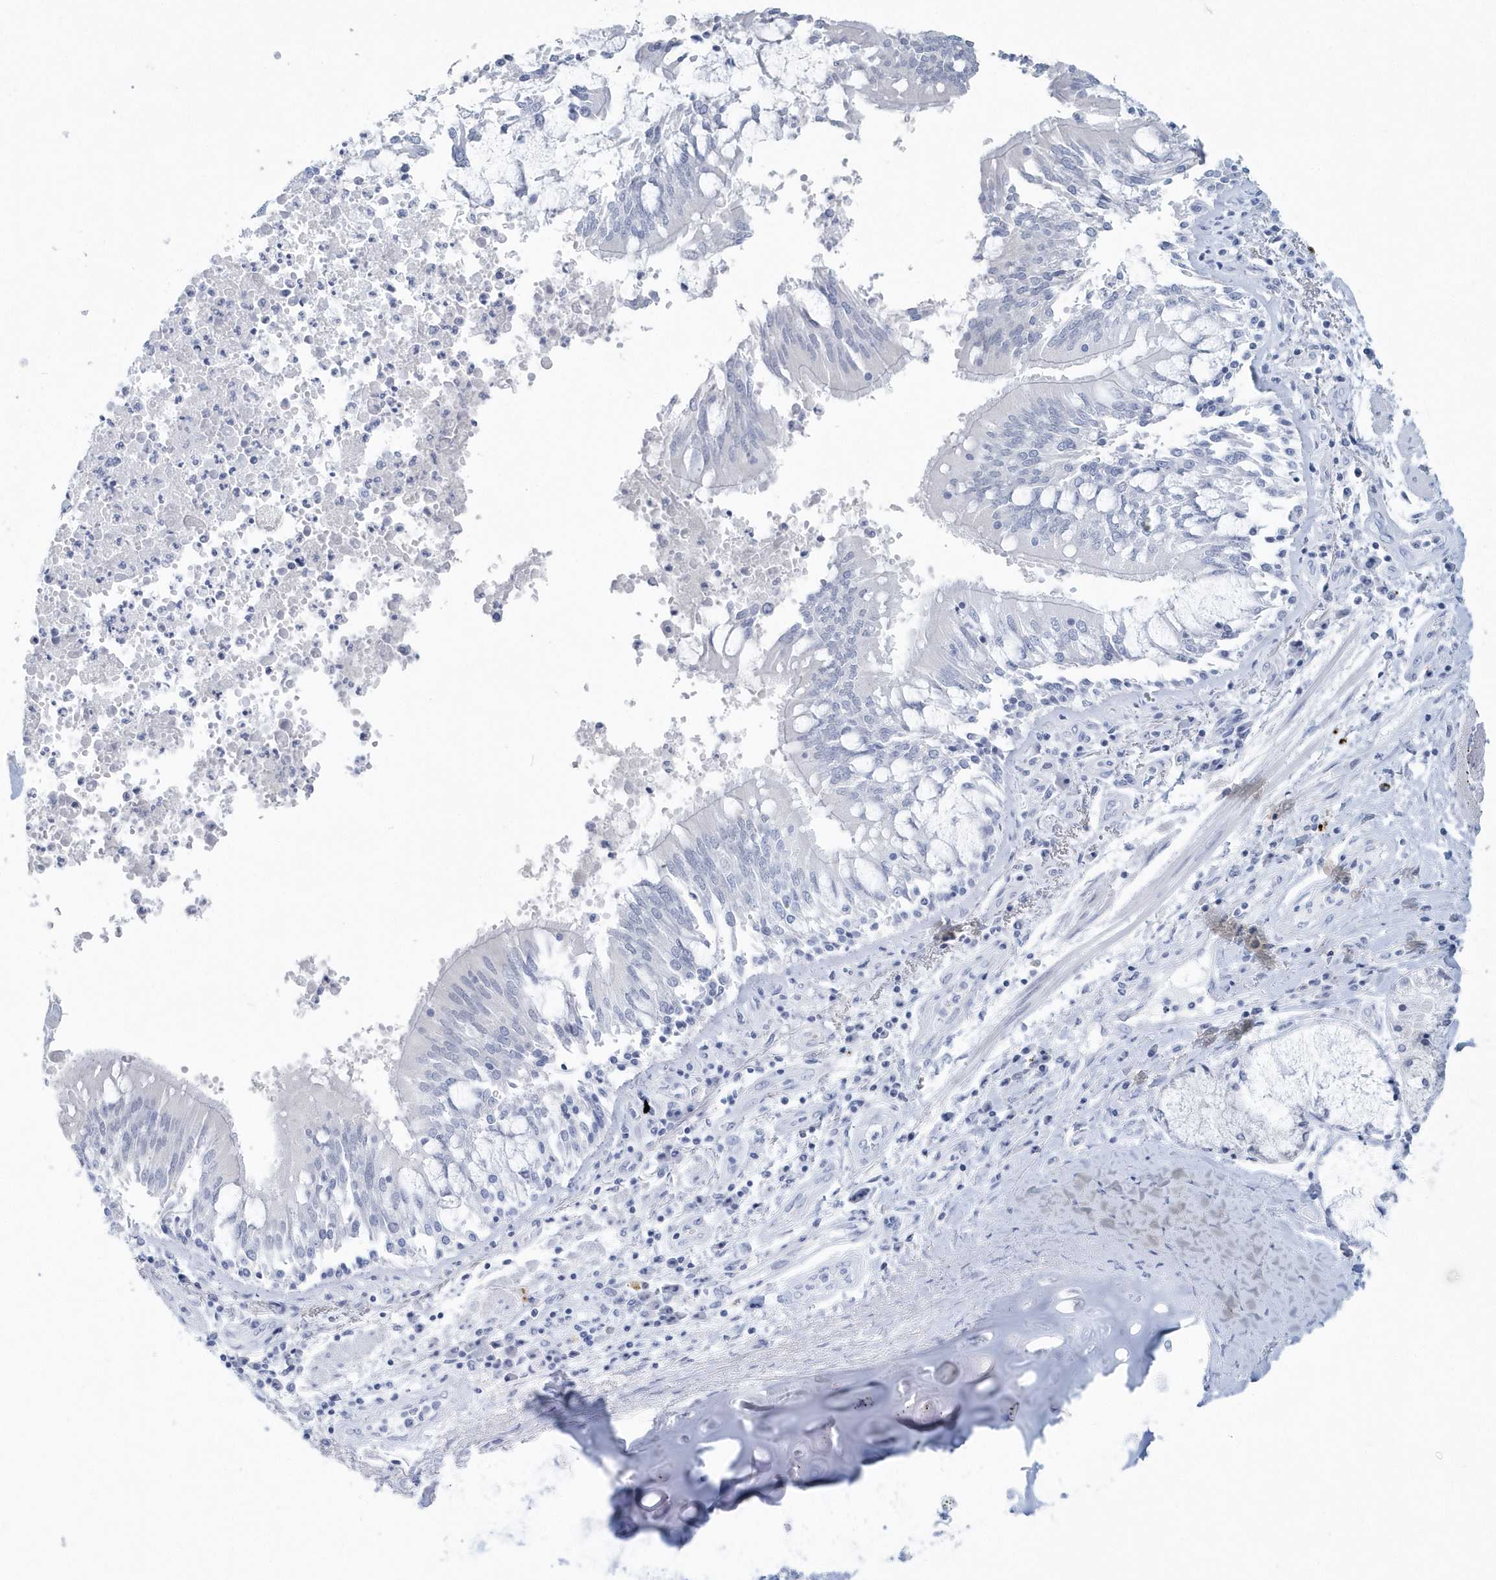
{"staining": {"intensity": "negative", "quantity": "none", "location": "none"}, "tissue": "adipose tissue", "cell_type": "Adipocytes", "image_type": "normal", "snomed": [{"axis": "morphology", "description": "Normal tissue, NOS"}, {"axis": "topography", "description": "Cartilage tissue"}, {"axis": "topography", "description": "Bronchus"}, {"axis": "topography", "description": "Lung"}, {"axis": "topography", "description": "Peripheral nerve tissue"}], "caption": "Adipocytes show no significant protein expression in benign adipose tissue. (DAB immunohistochemistry (IHC), high magnification).", "gene": "PTPRO", "patient": {"sex": "female", "age": 49}}